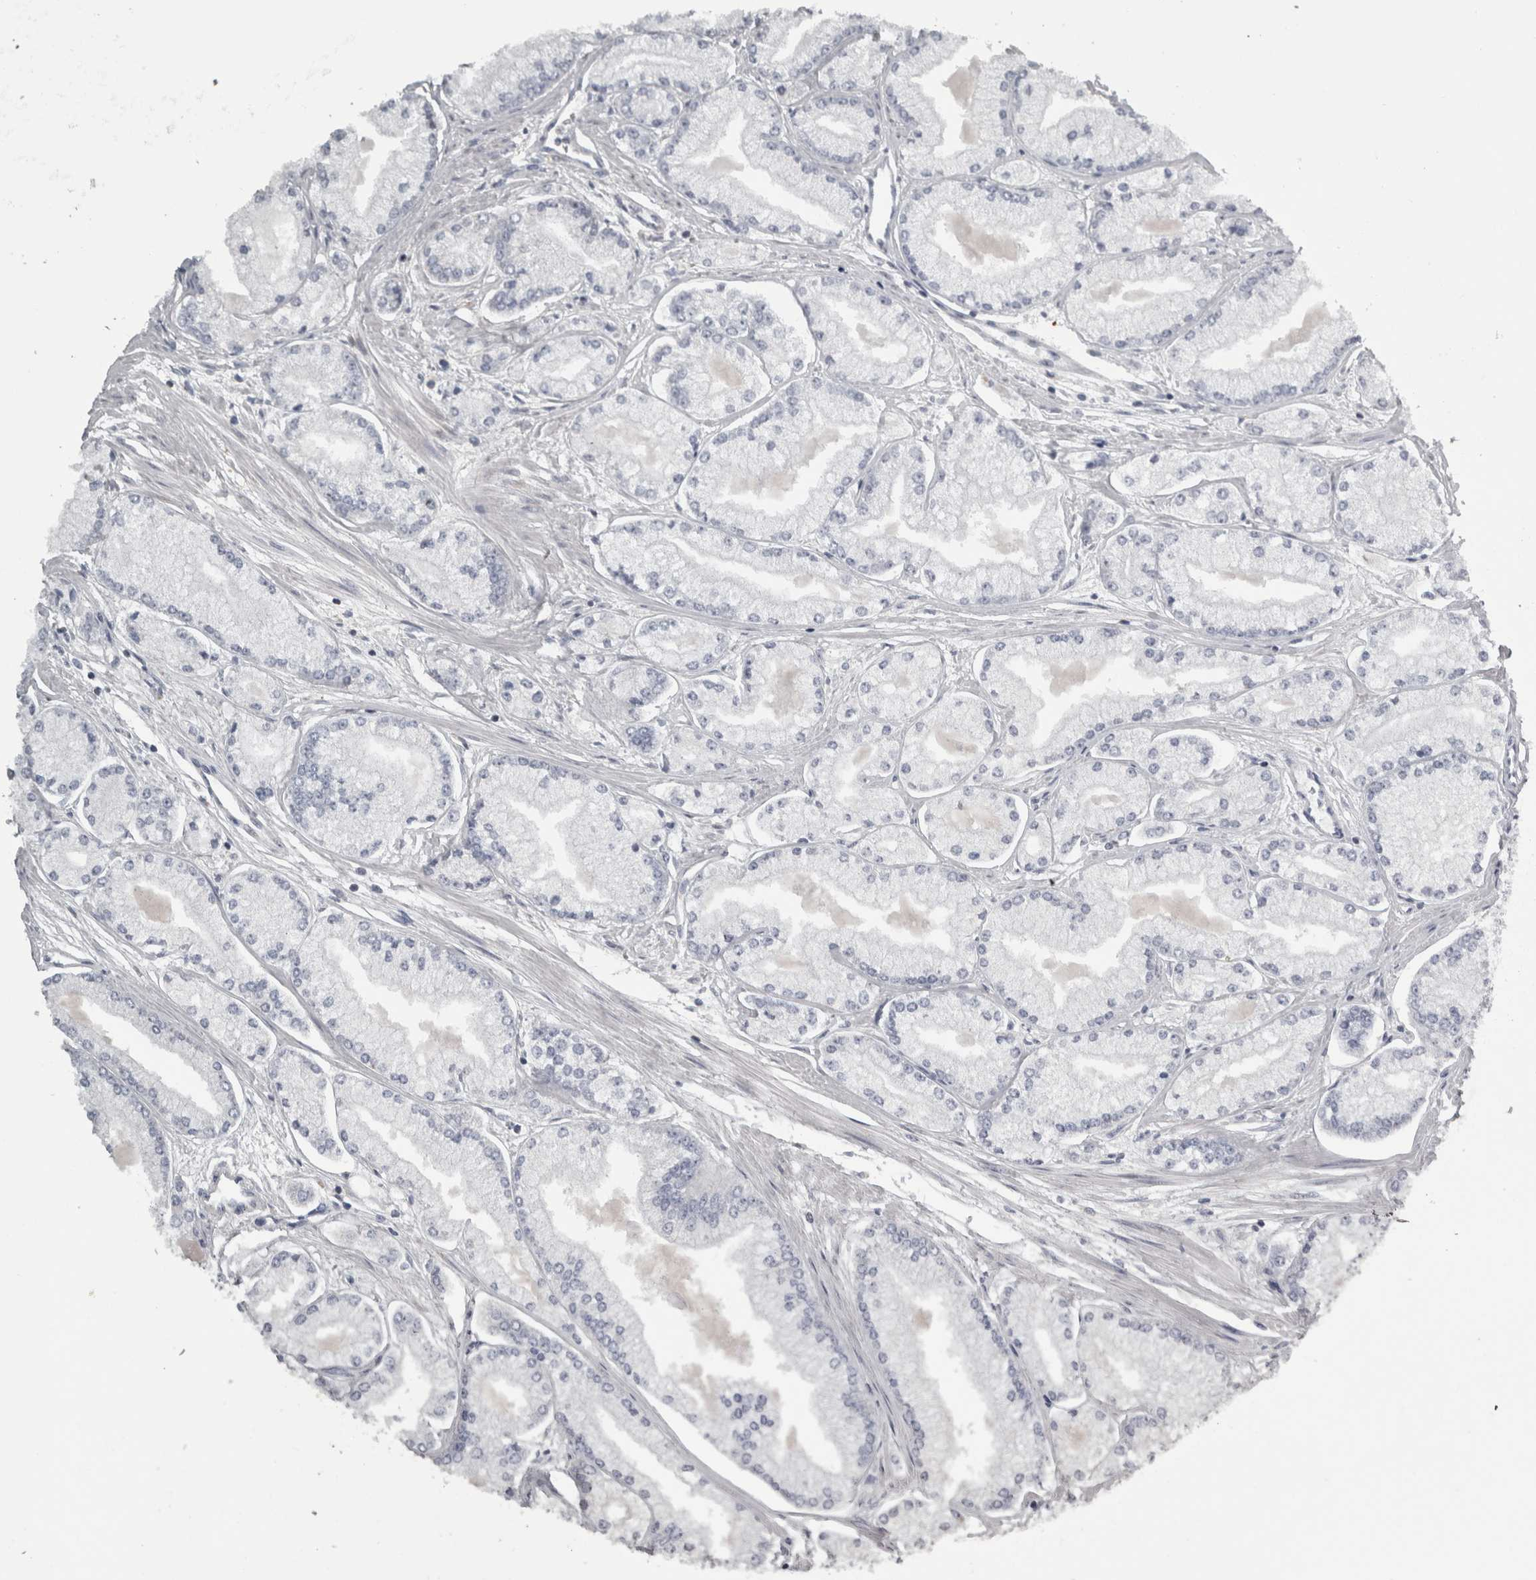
{"staining": {"intensity": "negative", "quantity": "none", "location": "none"}, "tissue": "prostate cancer", "cell_type": "Tumor cells", "image_type": "cancer", "snomed": [{"axis": "morphology", "description": "Adenocarcinoma, Low grade"}, {"axis": "topography", "description": "Prostate"}], "caption": "Tumor cells are negative for brown protein staining in prostate cancer (low-grade adenocarcinoma). Brightfield microscopy of immunohistochemistry stained with DAB (brown) and hematoxylin (blue), captured at high magnification.", "gene": "FRK", "patient": {"sex": "male", "age": 52}}